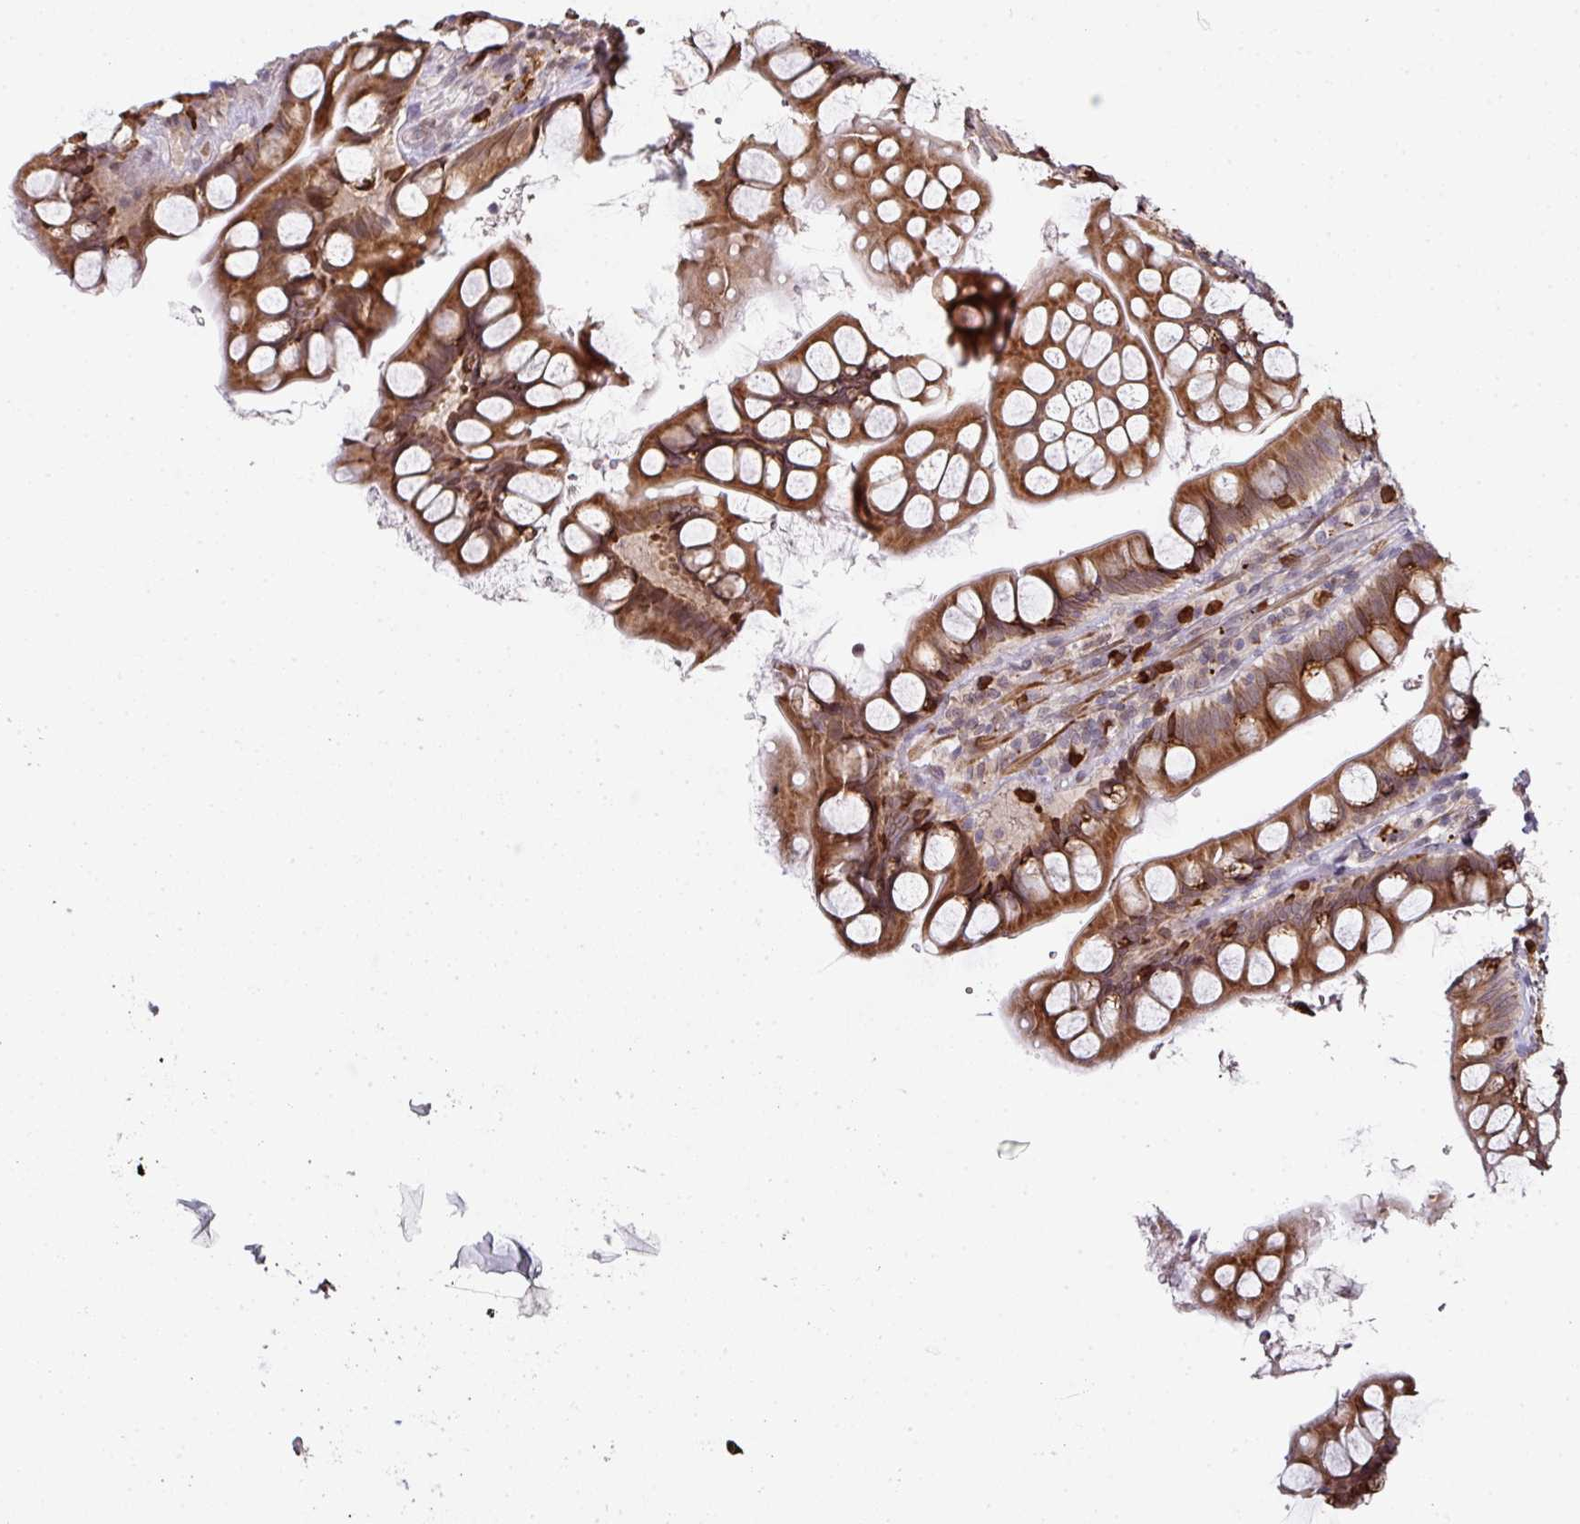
{"staining": {"intensity": "strong", "quantity": ">75%", "location": "cytoplasmic/membranous"}, "tissue": "small intestine", "cell_type": "Glandular cells", "image_type": "normal", "snomed": [{"axis": "morphology", "description": "Normal tissue, NOS"}, {"axis": "topography", "description": "Small intestine"}], "caption": "Immunohistochemical staining of benign human small intestine reveals strong cytoplasmic/membranous protein expression in about >75% of glandular cells. The staining was performed using DAB (3,3'-diaminobenzidine), with brown indicating positive protein expression. Nuclei are stained blue with hematoxylin.", "gene": "APOLD1", "patient": {"sex": "male", "age": 70}}